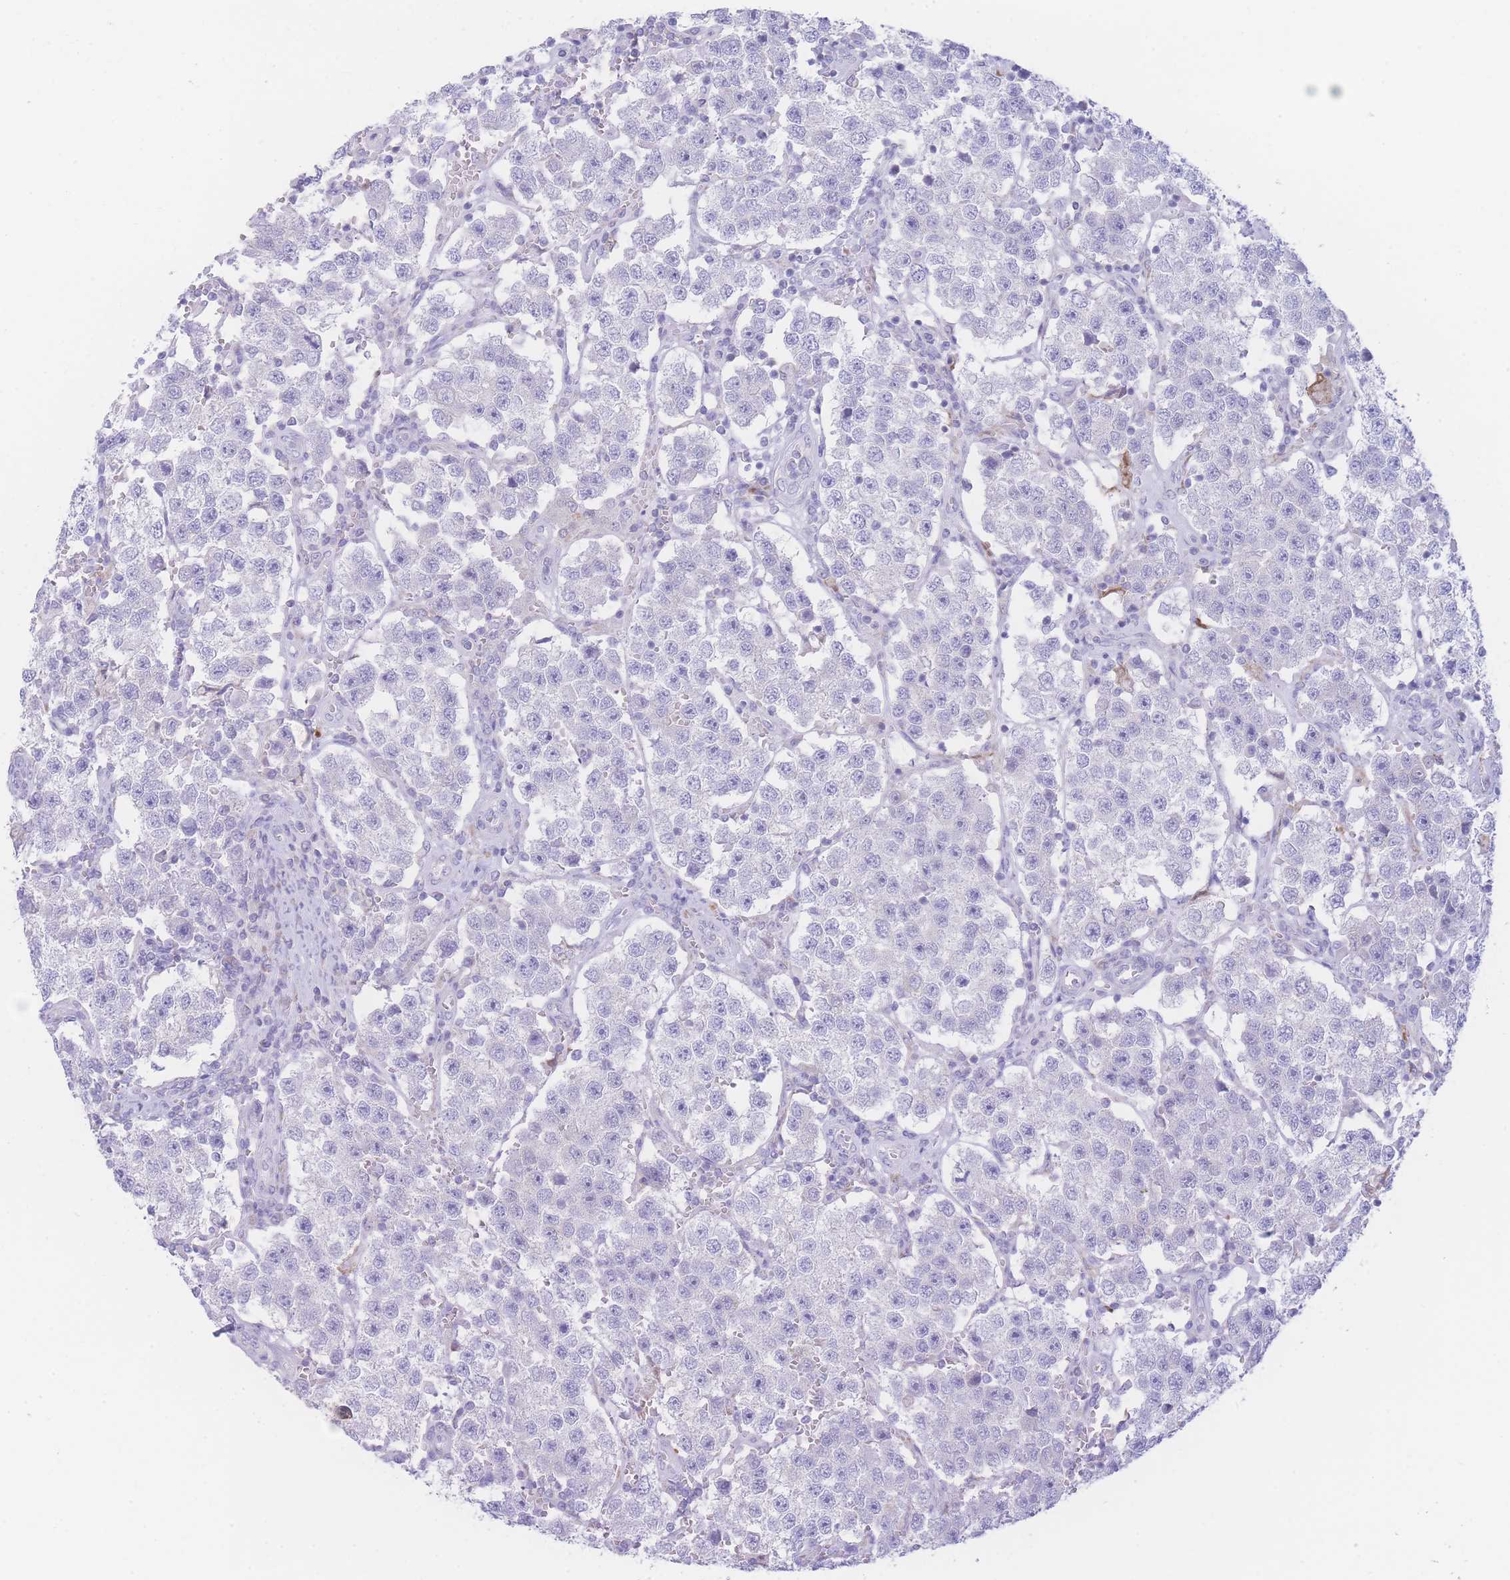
{"staining": {"intensity": "negative", "quantity": "none", "location": "none"}, "tissue": "testis cancer", "cell_type": "Tumor cells", "image_type": "cancer", "snomed": [{"axis": "morphology", "description": "Seminoma, NOS"}, {"axis": "topography", "description": "Testis"}], "caption": "Testis cancer (seminoma) was stained to show a protein in brown. There is no significant staining in tumor cells. (DAB IHC, high magnification).", "gene": "NBEAL1", "patient": {"sex": "male", "age": 37}}